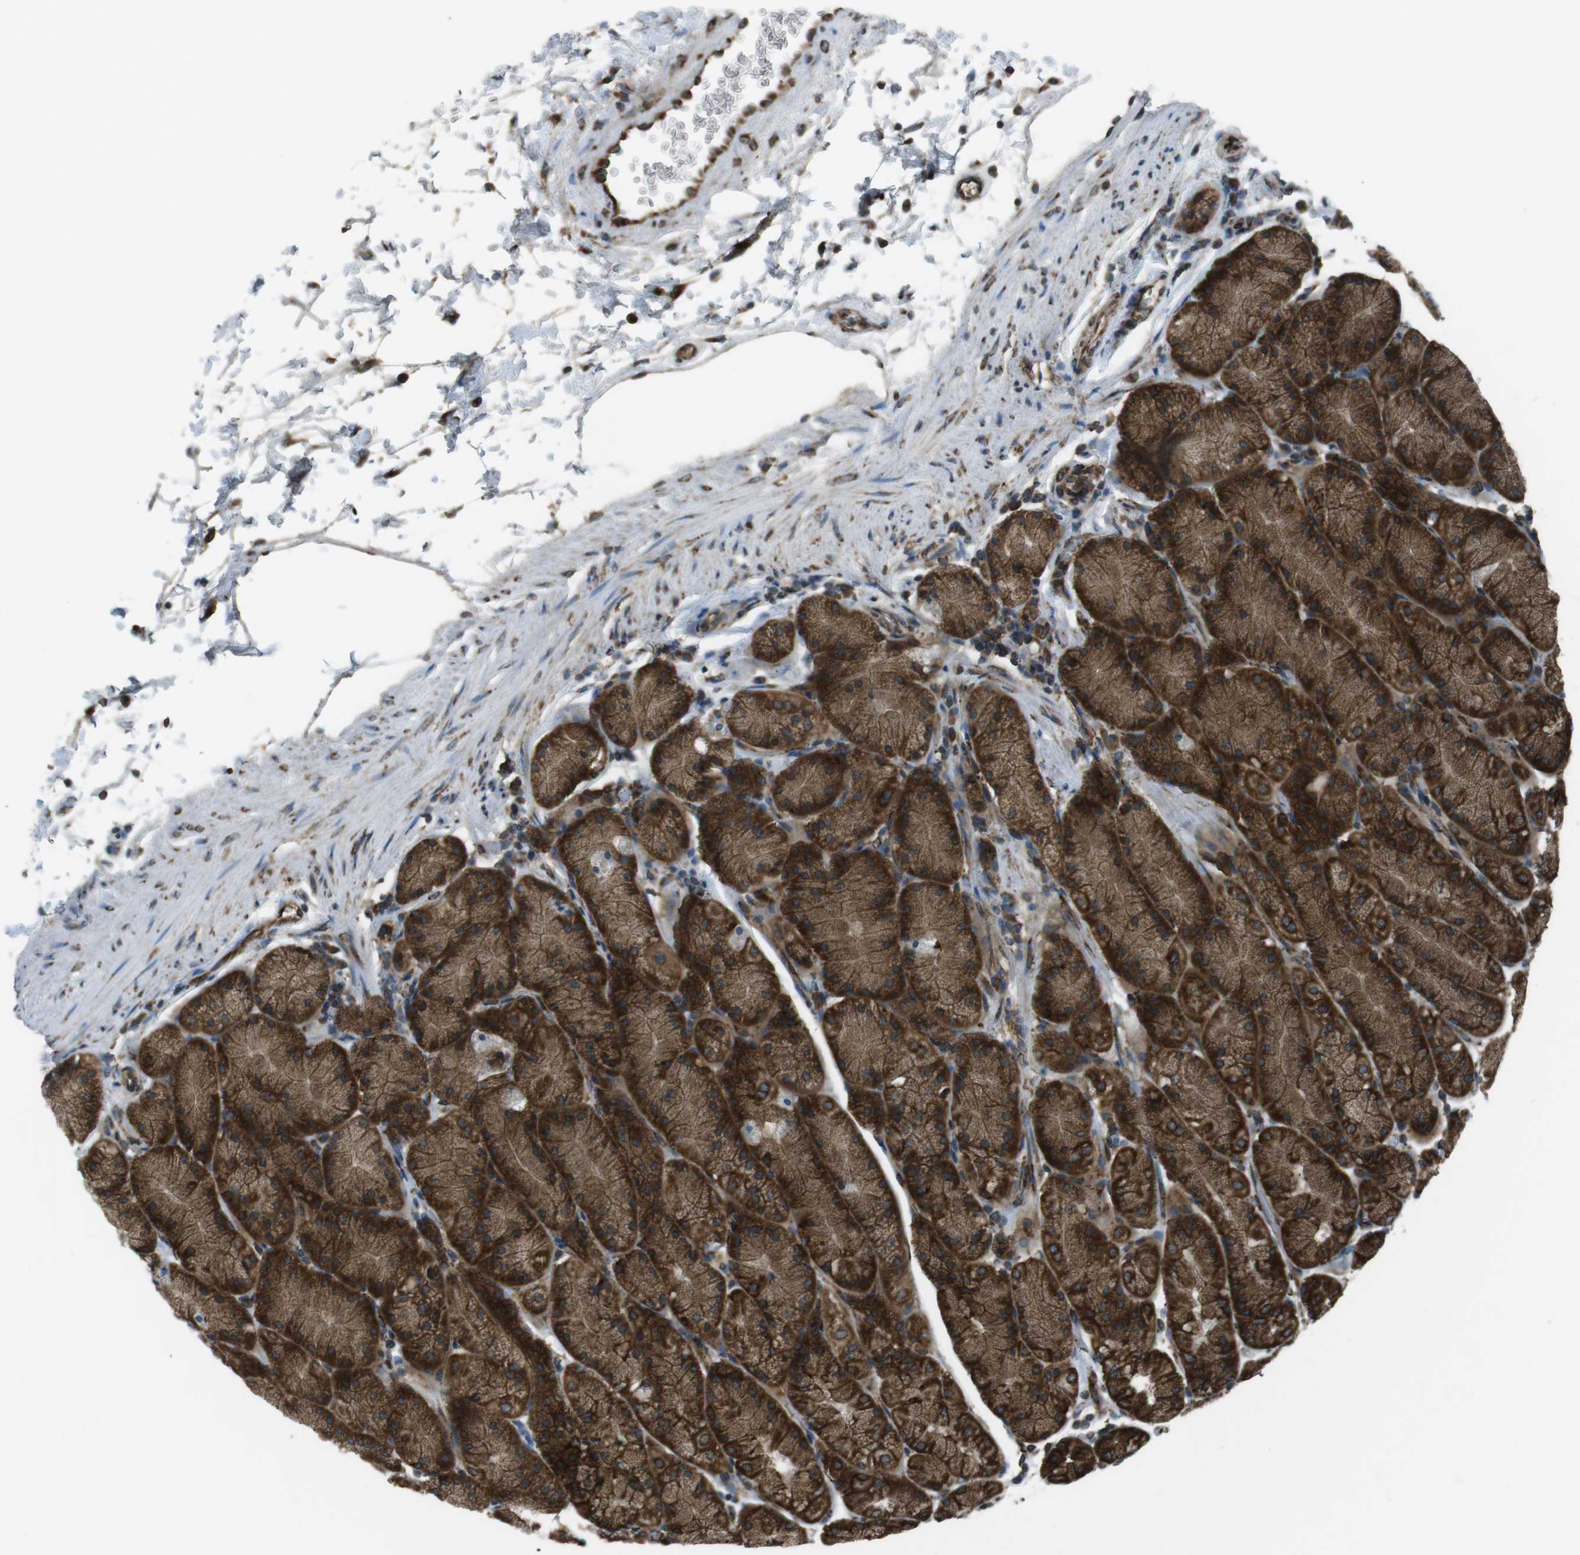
{"staining": {"intensity": "strong", "quantity": ">75%", "location": "cytoplasmic/membranous"}, "tissue": "stomach", "cell_type": "Glandular cells", "image_type": "normal", "snomed": [{"axis": "morphology", "description": "Normal tissue, NOS"}, {"axis": "topography", "description": "Stomach, upper"}, {"axis": "topography", "description": "Stomach"}], "caption": "This photomicrograph demonstrates benign stomach stained with immunohistochemistry (IHC) to label a protein in brown. The cytoplasmic/membranous of glandular cells show strong positivity for the protein. Nuclei are counter-stained blue.", "gene": "KTN1", "patient": {"sex": "male", "age": 76}}